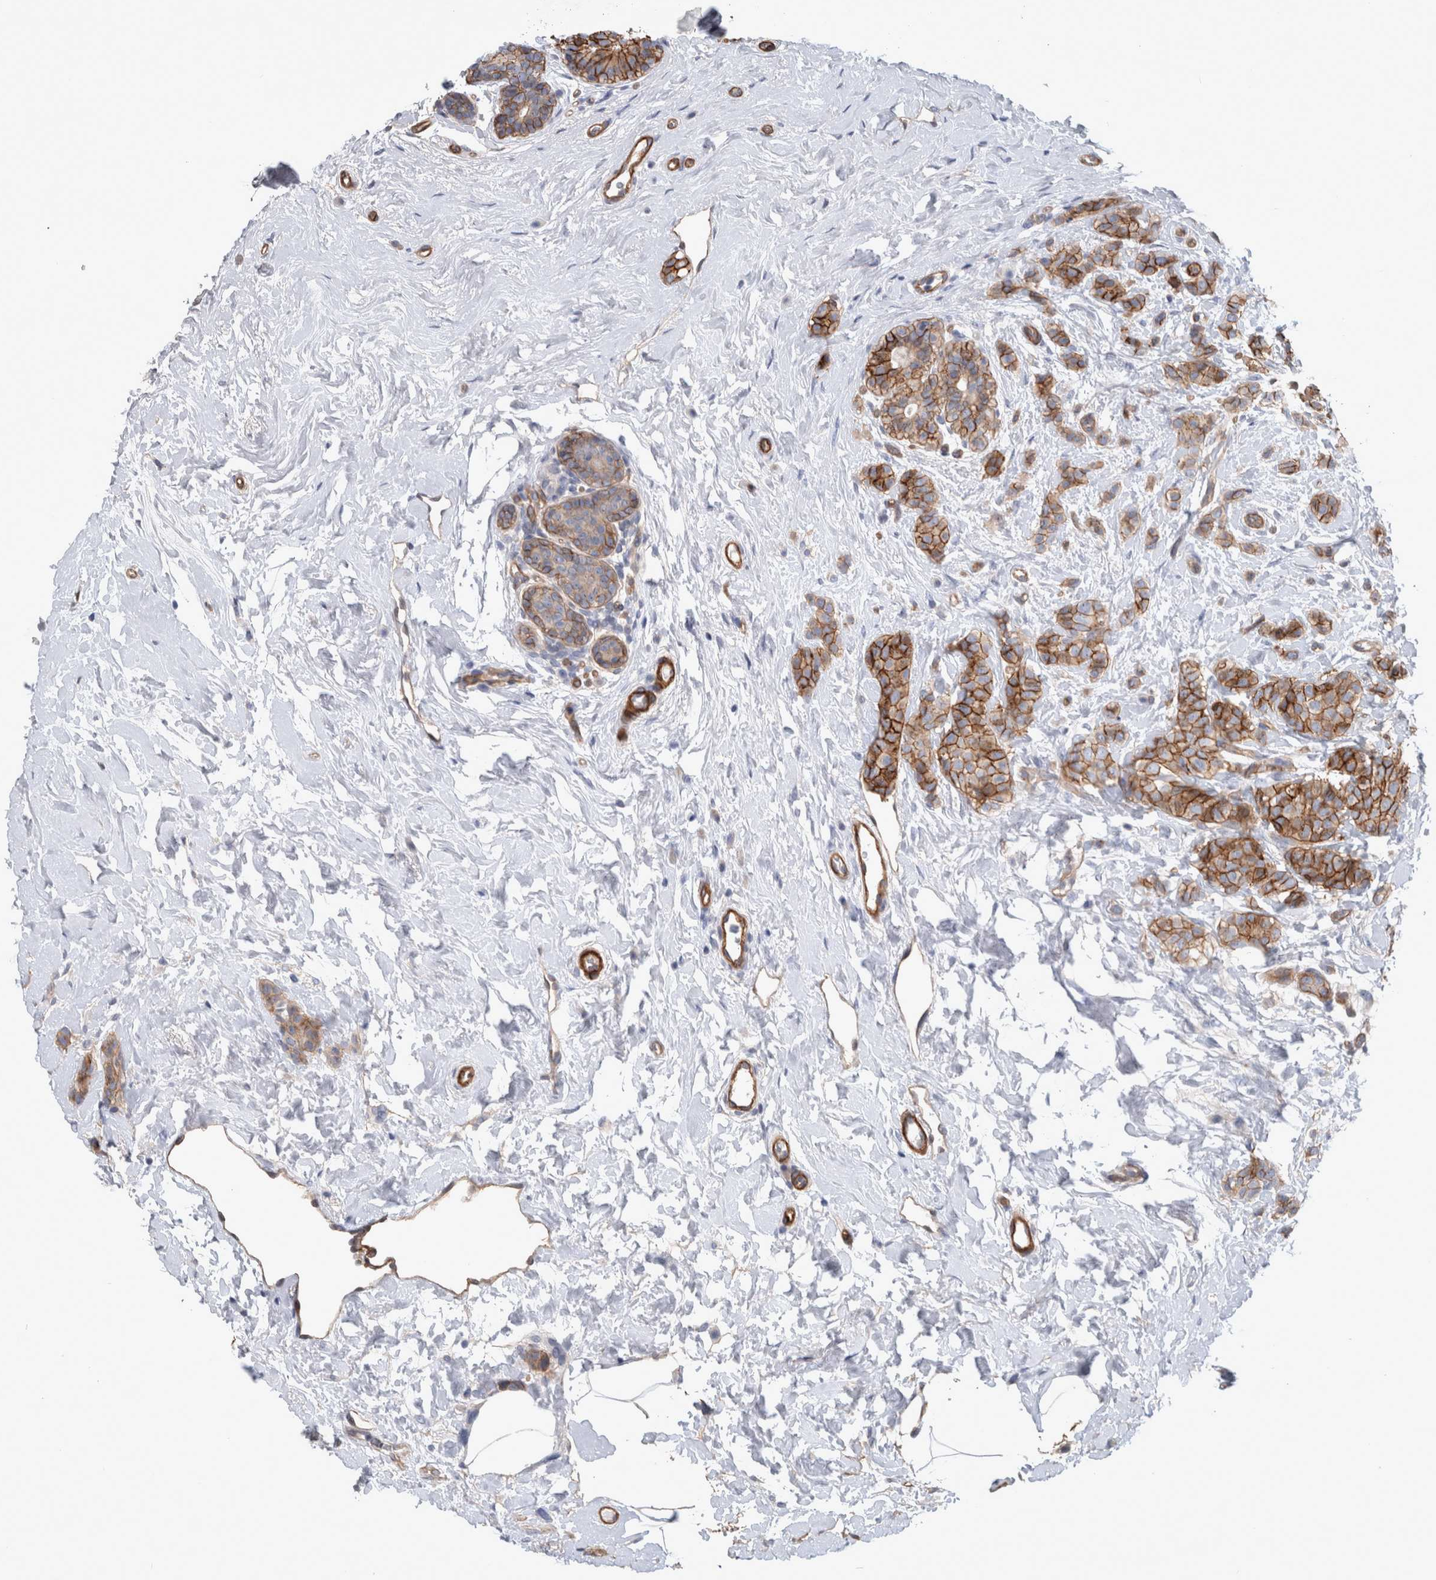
{"staining": {"intensity": "moderate", "quantity": ">75%", "location": "cytoplasmic/membranous"}, "tissue": "breast cancer", "cell_type": "Tumor cells", "image_type": "cancer", "snomed": [{"axis": "morphology", "description": "Lobular carcinoma, in situ"}, {"axis": "morphology", "description": "Lobular carcinoma"}, {"axis": "topography", "description": "Breast"}], "caption": "Immunohistochemistry of breast cancer demonstrates medium levels of moderate cytoplasmic/membranous staining in approximately >75% of tumor cells. (IHC, brightfield microscopy, high magnification).", "gene": "BCAM", "patient": {"sex": "female", "age": 41}}